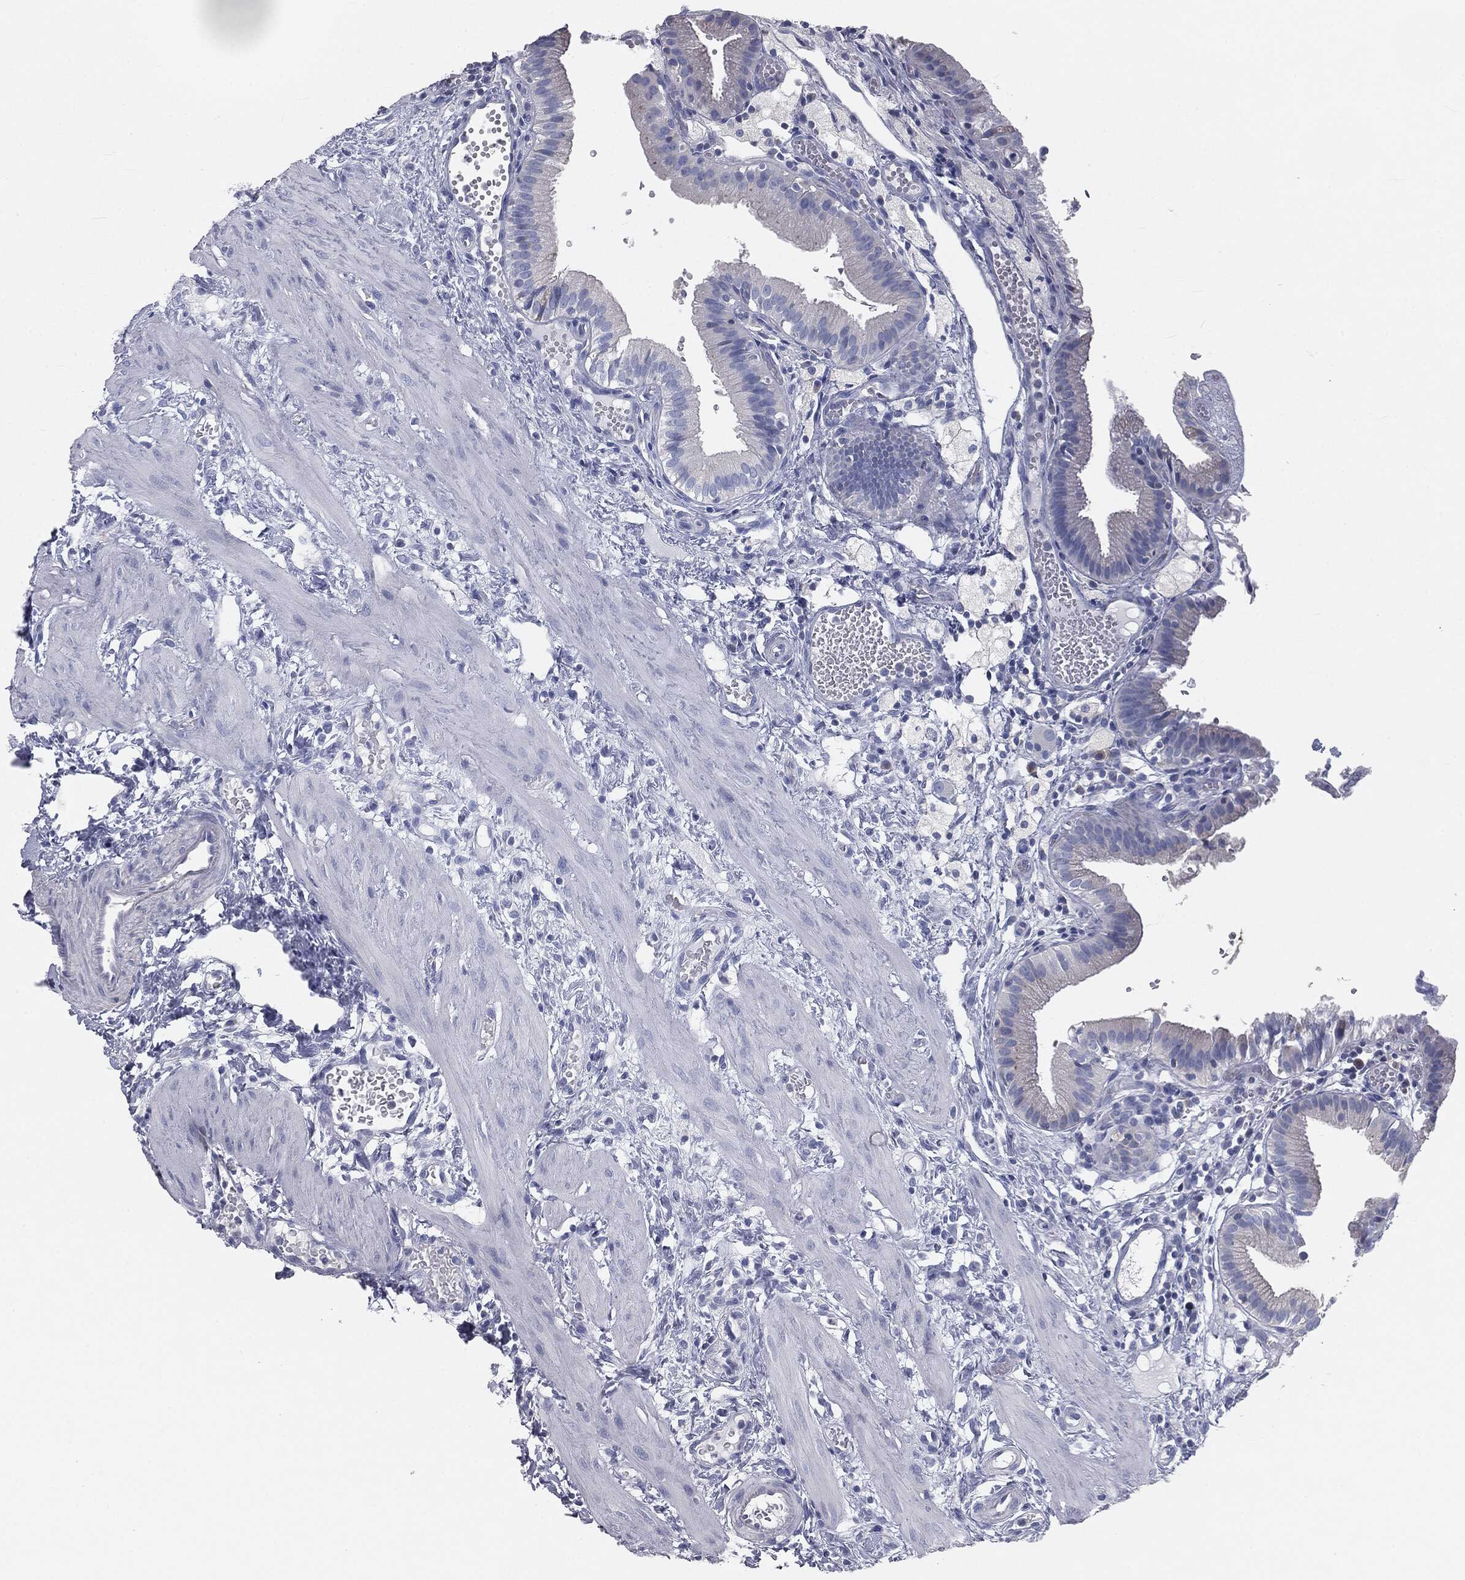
{"staining": {"intensity": "negative", "quantity": "none", "location": "none"}, "tissue": "gallbladder", "cell_type": "Glandular cells", "image_type": "normal", "snomed": [{"axis": "morphology", "description": "Normal tissue, NOS"}, {"axis": "topography", "description": "Gallbladder"}], "caption": "A micrograph of gallbladder stained for a protein demonstrates no brown staining in glandular cells.", "gene": "CAV3", "patient": {"sex": "female", "age": 24}}